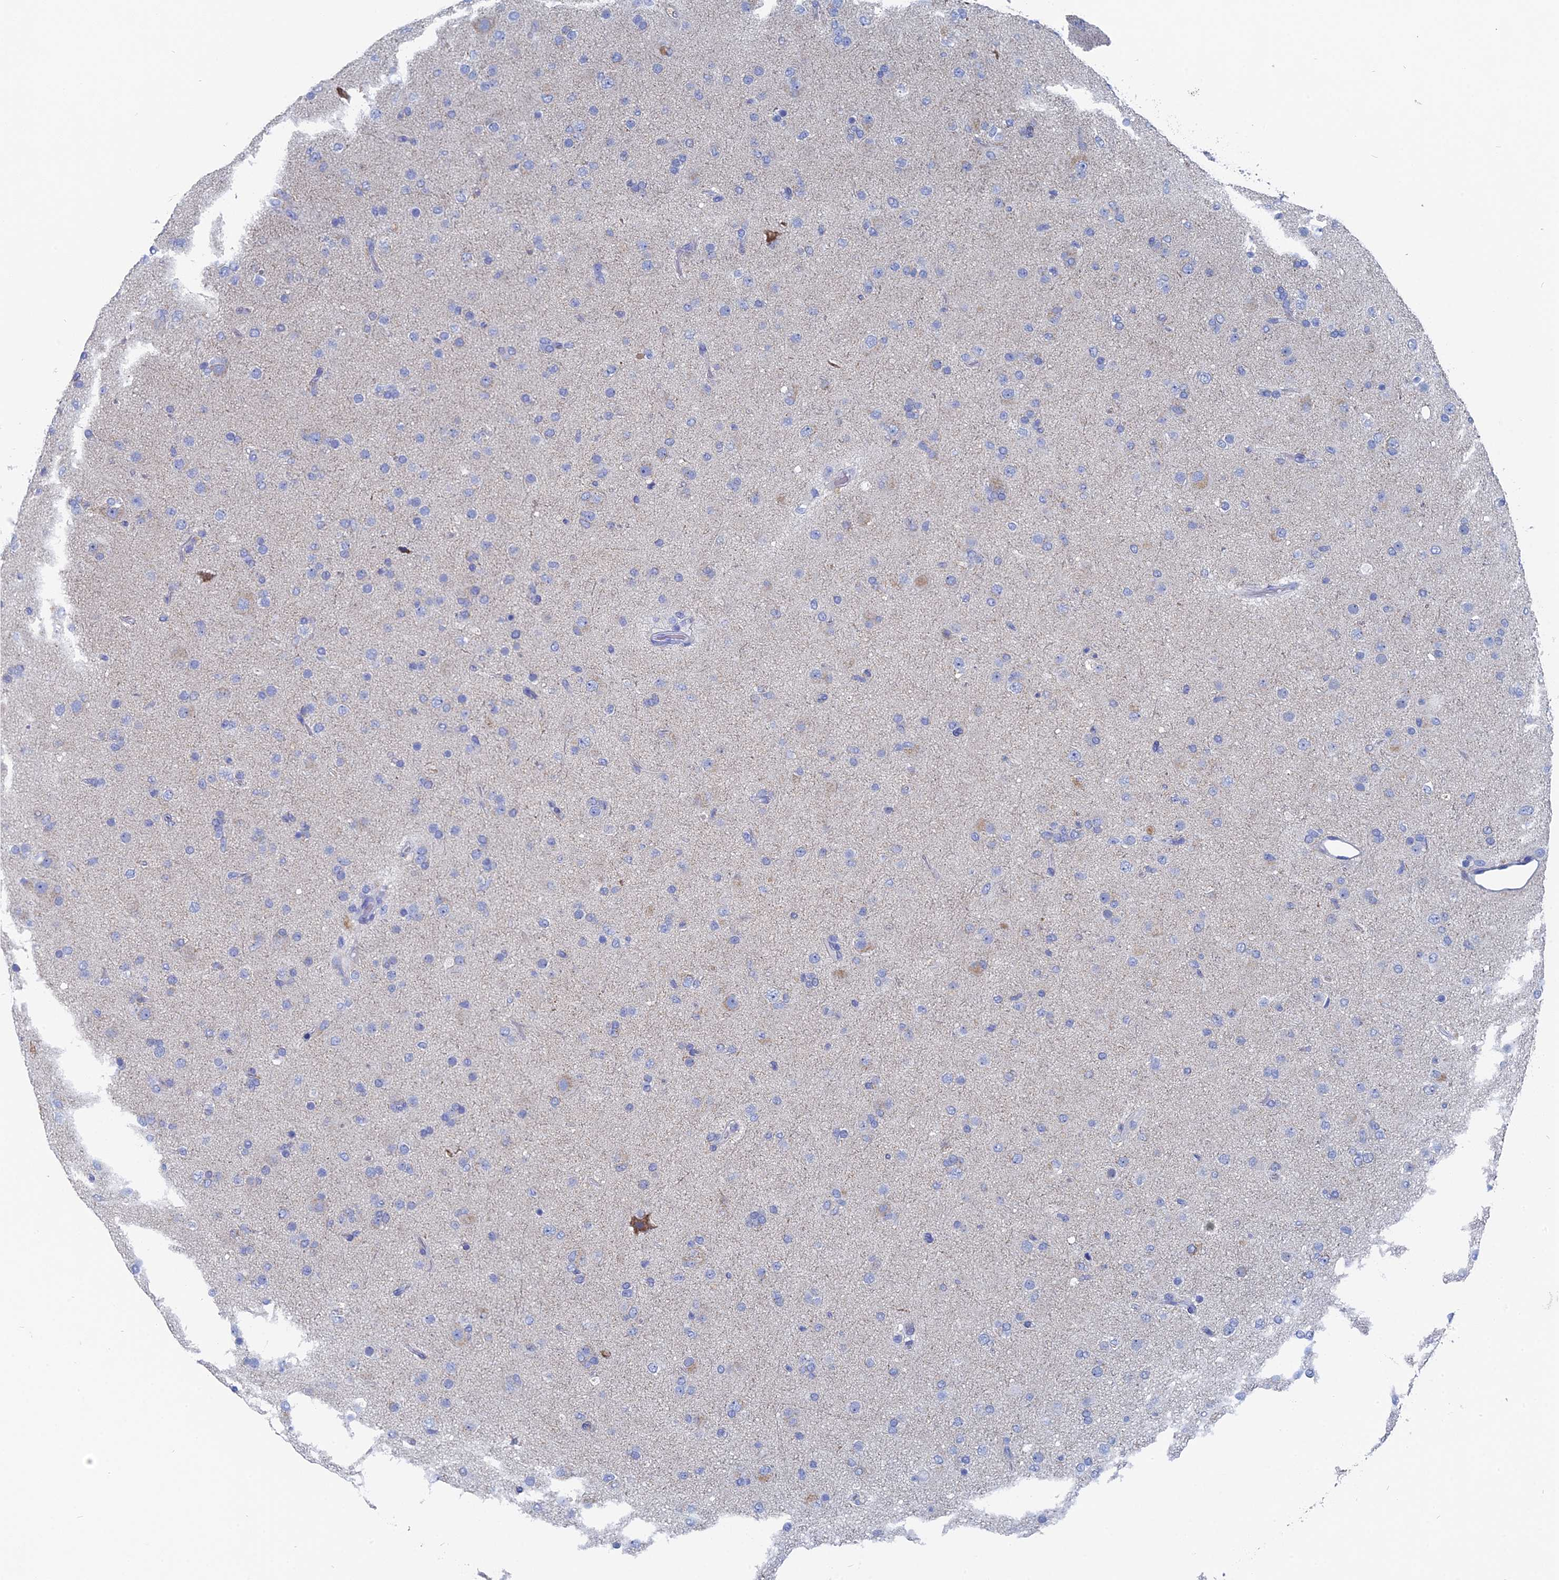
{"staining": {"intensity": "negative", "quantity": "none", "location": "none"}, "tissue": "glioma", "cell_type": "Tumor cells", "image_type": "cancer", "snomed": [{"axis": "morphology", "description": "Glioma, malignant, Low grade"}, {"axis": "topography", "description": "Brain"}], "caption": "This is a histopathology image of immunohistochemistry staining of malignant glioma (low-grade), which shows no positivity in tumor cells.", "gene": "HIGD1A", "patient": {"sex": "male", "age": 65}}